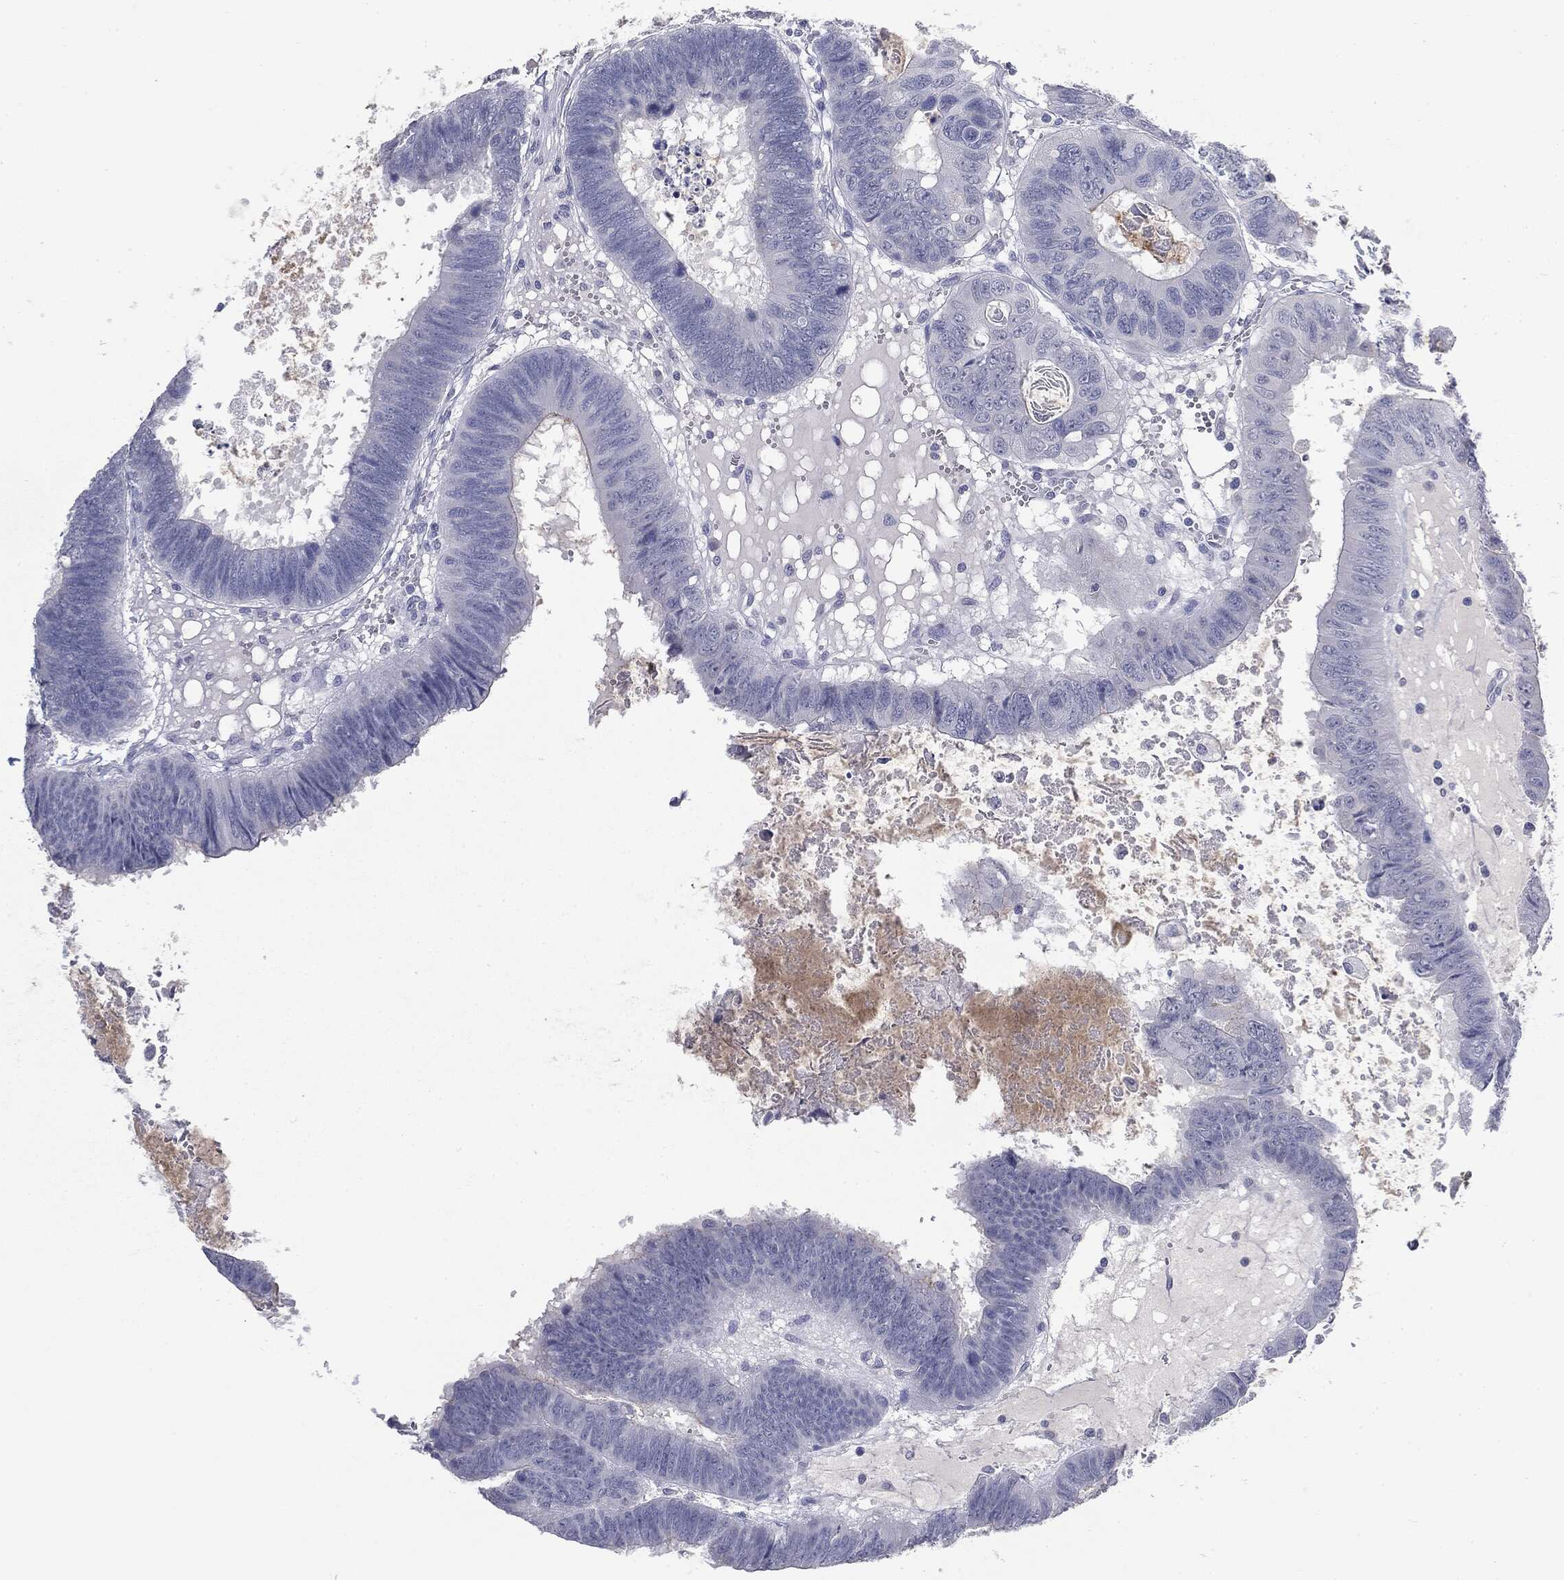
{"staining": {"intensity": "negative", "quantity": "none", "location": "none"}, "tissue": "colorectal cancer", "cell_type": "Tumor cells", "image_type": "cancer", "snomed": [{"axis": "morphology", "description": "Adenocarcinoma, NOS"}, {"axis": "topography", "description": "Colon"}], "caption": "A micrograph of adenocarcinoma (colorectal) stained for a protein demonstrates no brown staining in tumor cells.", "gene": "MUC1", "patient": {"sex": "male", "age": 62}}